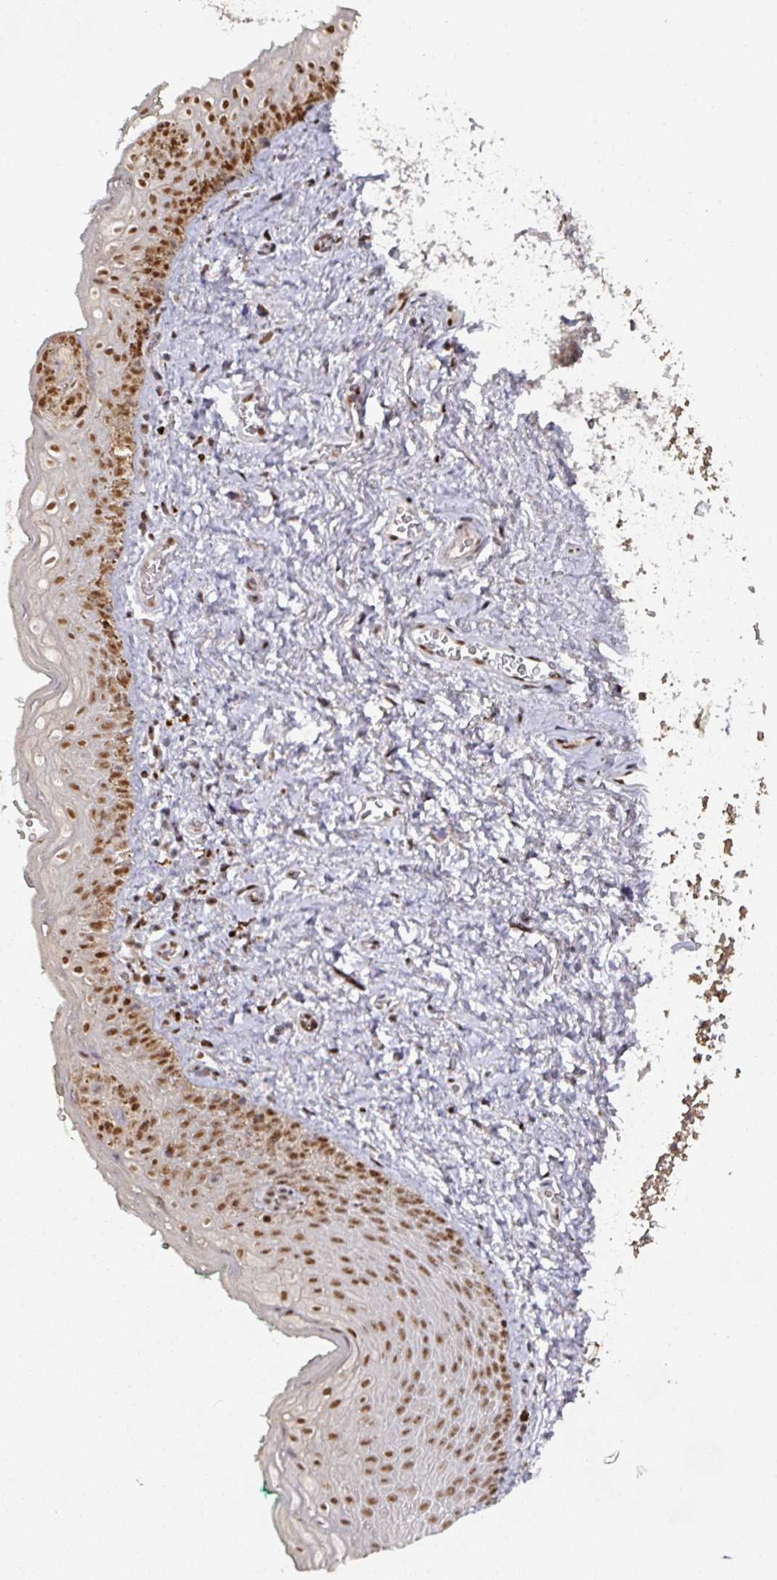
{"staining": {"intensity": "moderate", "quantity": ">75%", "location": "nuclear"}, "tissue": "vagina", "cell_type": "Squamous epithelial cells", "image_type": "normal", "snomed": [{"axis": "morphology", "description": "Normal tissue, NOS"}, {"axis": "topography", "description": "Vulva"}, {"axis": "topography", "description": "Vagina"}, {"axis": "topography", "description": "Peripheral nerve tissue"}], "caption": "High-magnification brightfield microscopy of normal vagina stained with DAB (3,3'-diaminobenzidine) (brown) and counterstained with hematoxylin (blue). squamous epithelial cells exhibit moderate nuclear staining is identified in about>75% of cells.", "gene": "ENSG00000289690", "patient": {"sex": "female", "age": 66}}